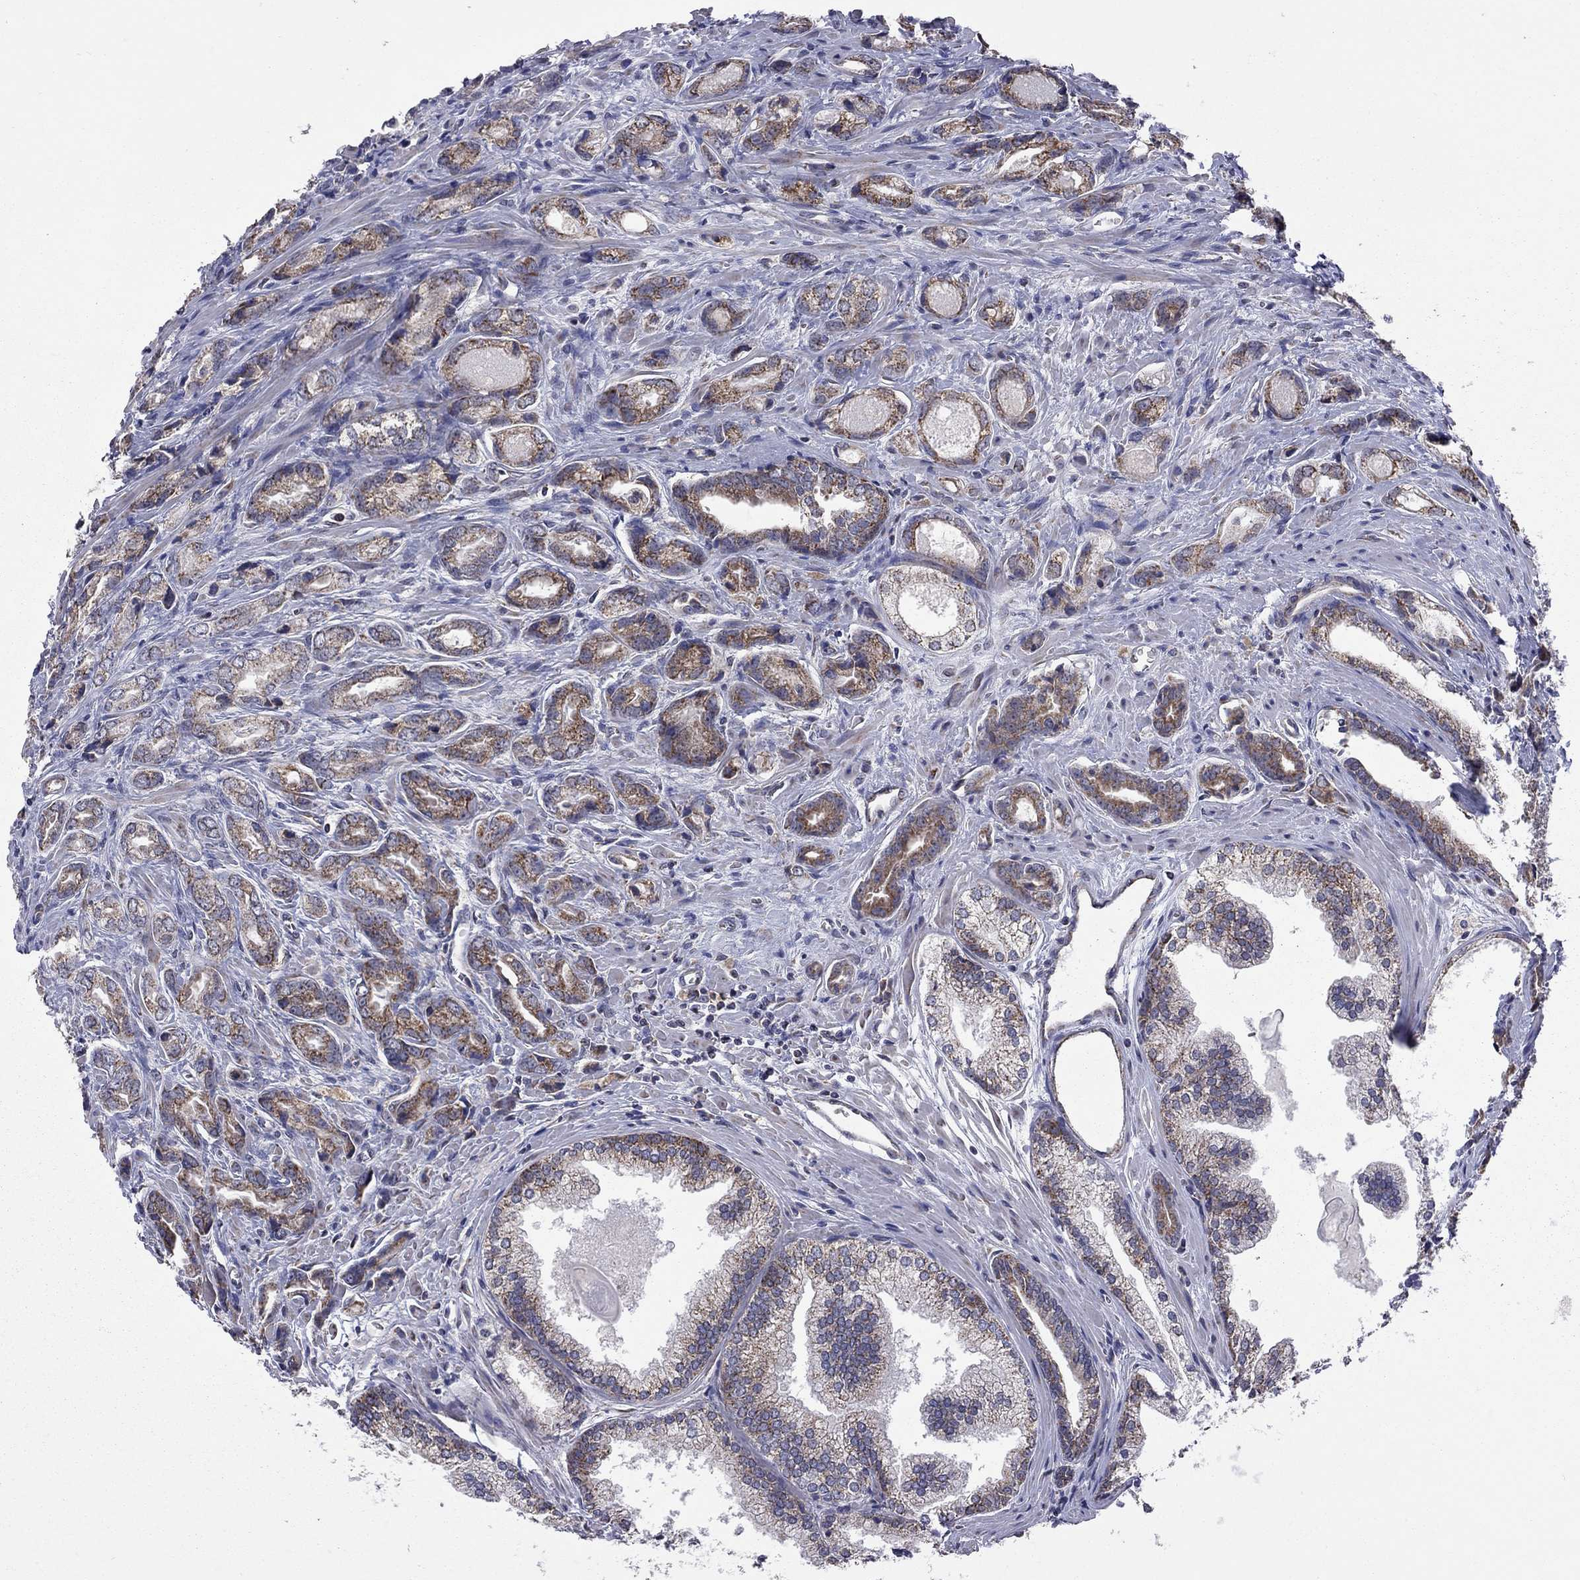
{"staining": {"intensity": "strong", "quantity": "25%-75%", "location": "cytoplasmic/membranous"}, "tissue": "prostate cancer", "cell_type": "Tumor cells", "image_type": "cancer", "snomed": [{"axis": "morphology", "description": "Adenocarcinoma, NOS"}, {"axis": "morphology", "description": "Adenocarcinoma, High grade"}, {"axis": "topography", "description": "Prostate"}], "caption": "A brown stain labels strong cytoplasmic/membranous positivity of a protein in adenocarcinoma (prostate) tumor cells. (brown staining indicates protein expression, while blue staining denotes nuclei).", "gene": "NDUFB1", "patient": {"sex": "male", "age": 70}}